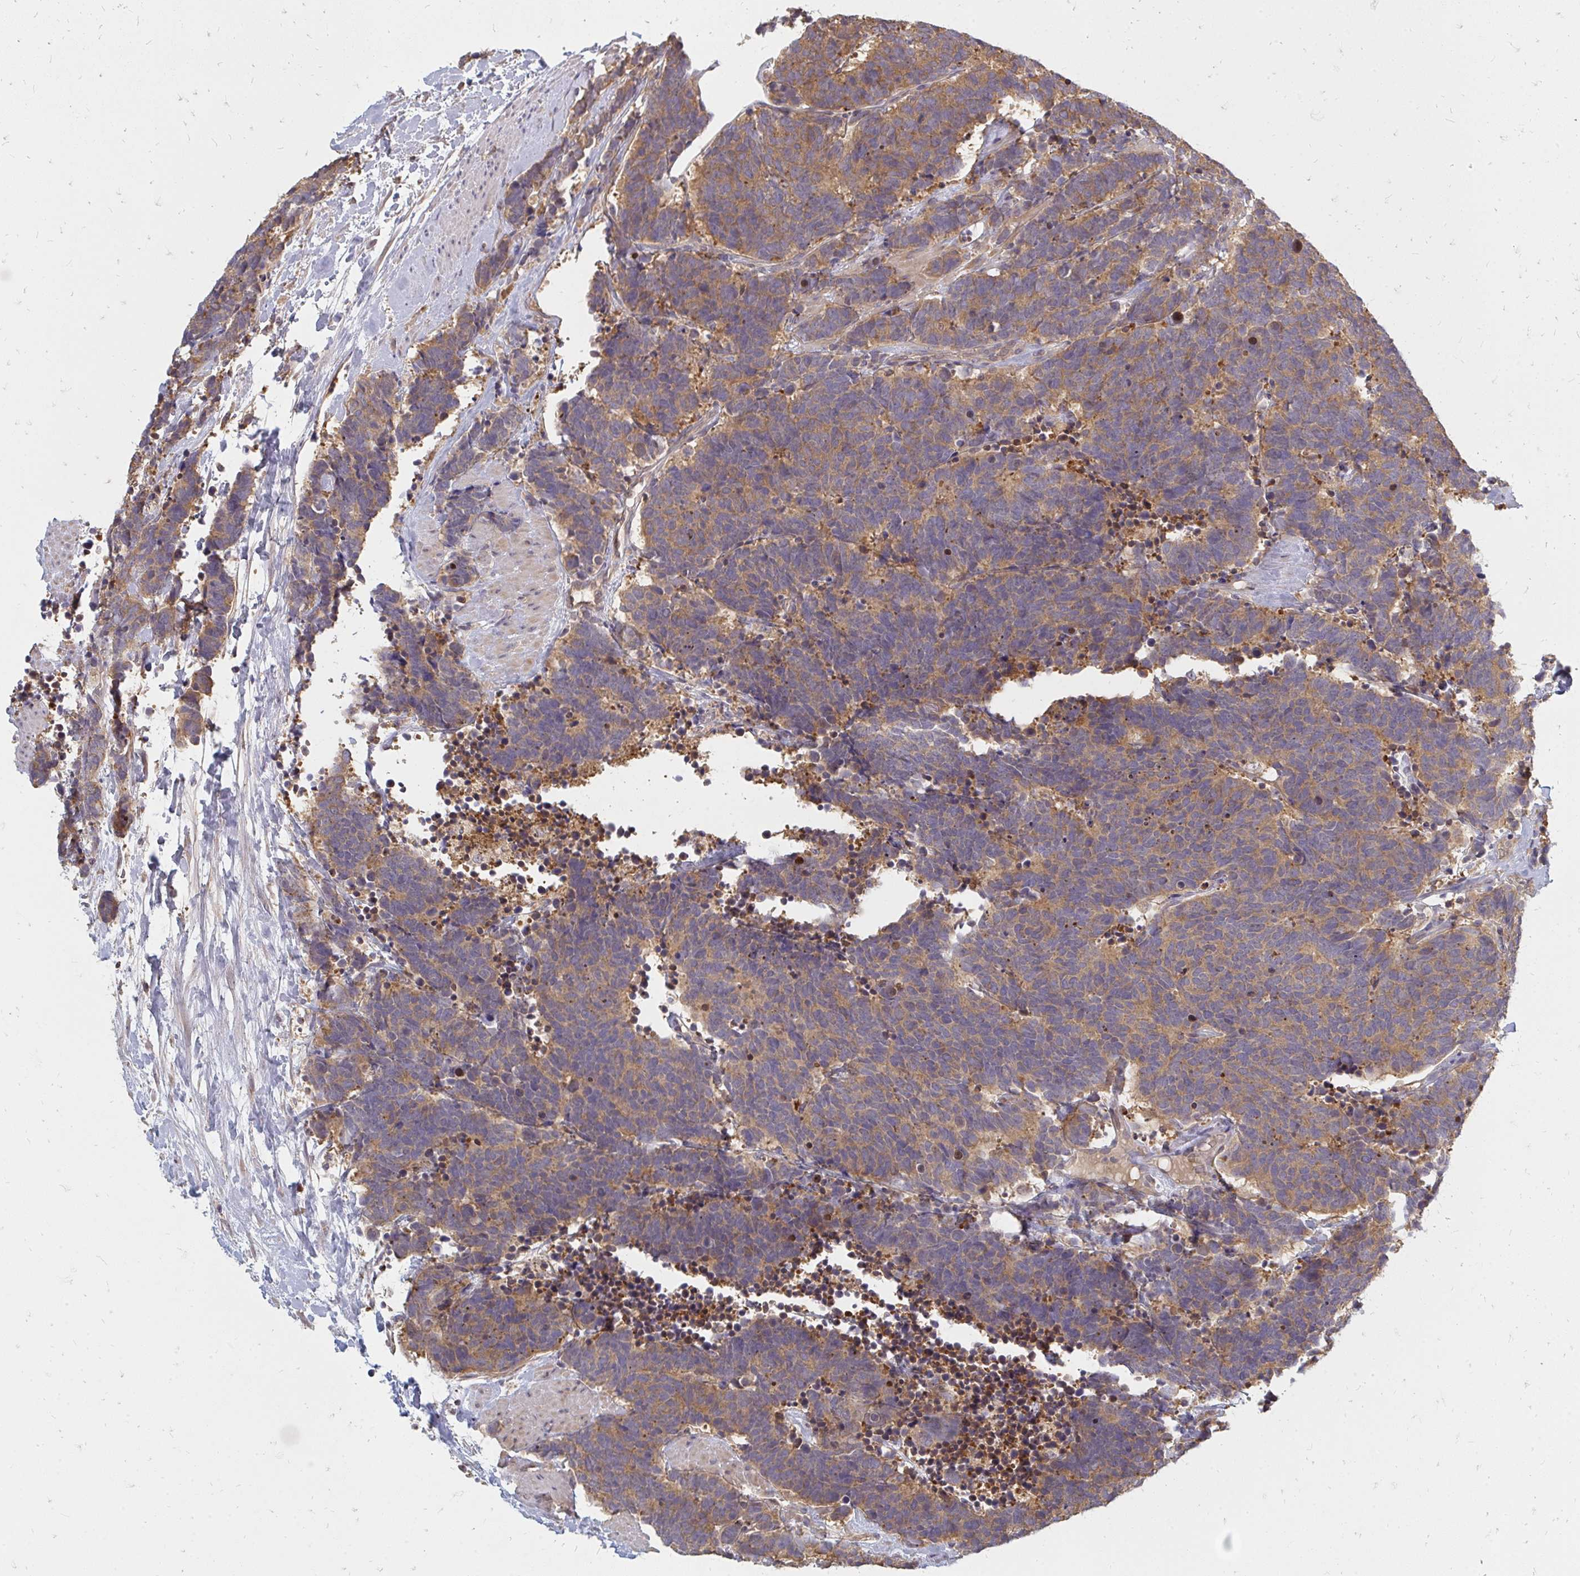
{"staining": {"intensity": "weak", "quantity": ">75%", "location": "cytoplasmic/membranous"}, "tissue": "carcinoid", "cell_type": "Tumor cells", "image_type": "cancer", "snomed": [{"axis": "morphology", "description": "Carcinoma, NOS"}, {"axis": "morphology", "description": "Carcinoid, malignant, NOS"}, {"axis": "topography", "description": "Prostate"}], "caption": "DAB (3,3'-diaminobenzidine) immunohistochemical staining of carcinoid demonstrates weak cytoplasmic/membranous protein positivity in about >75% of tumor cells.", "gene": "ZNF285", "patient": {"sex": "male", "age": 57}}